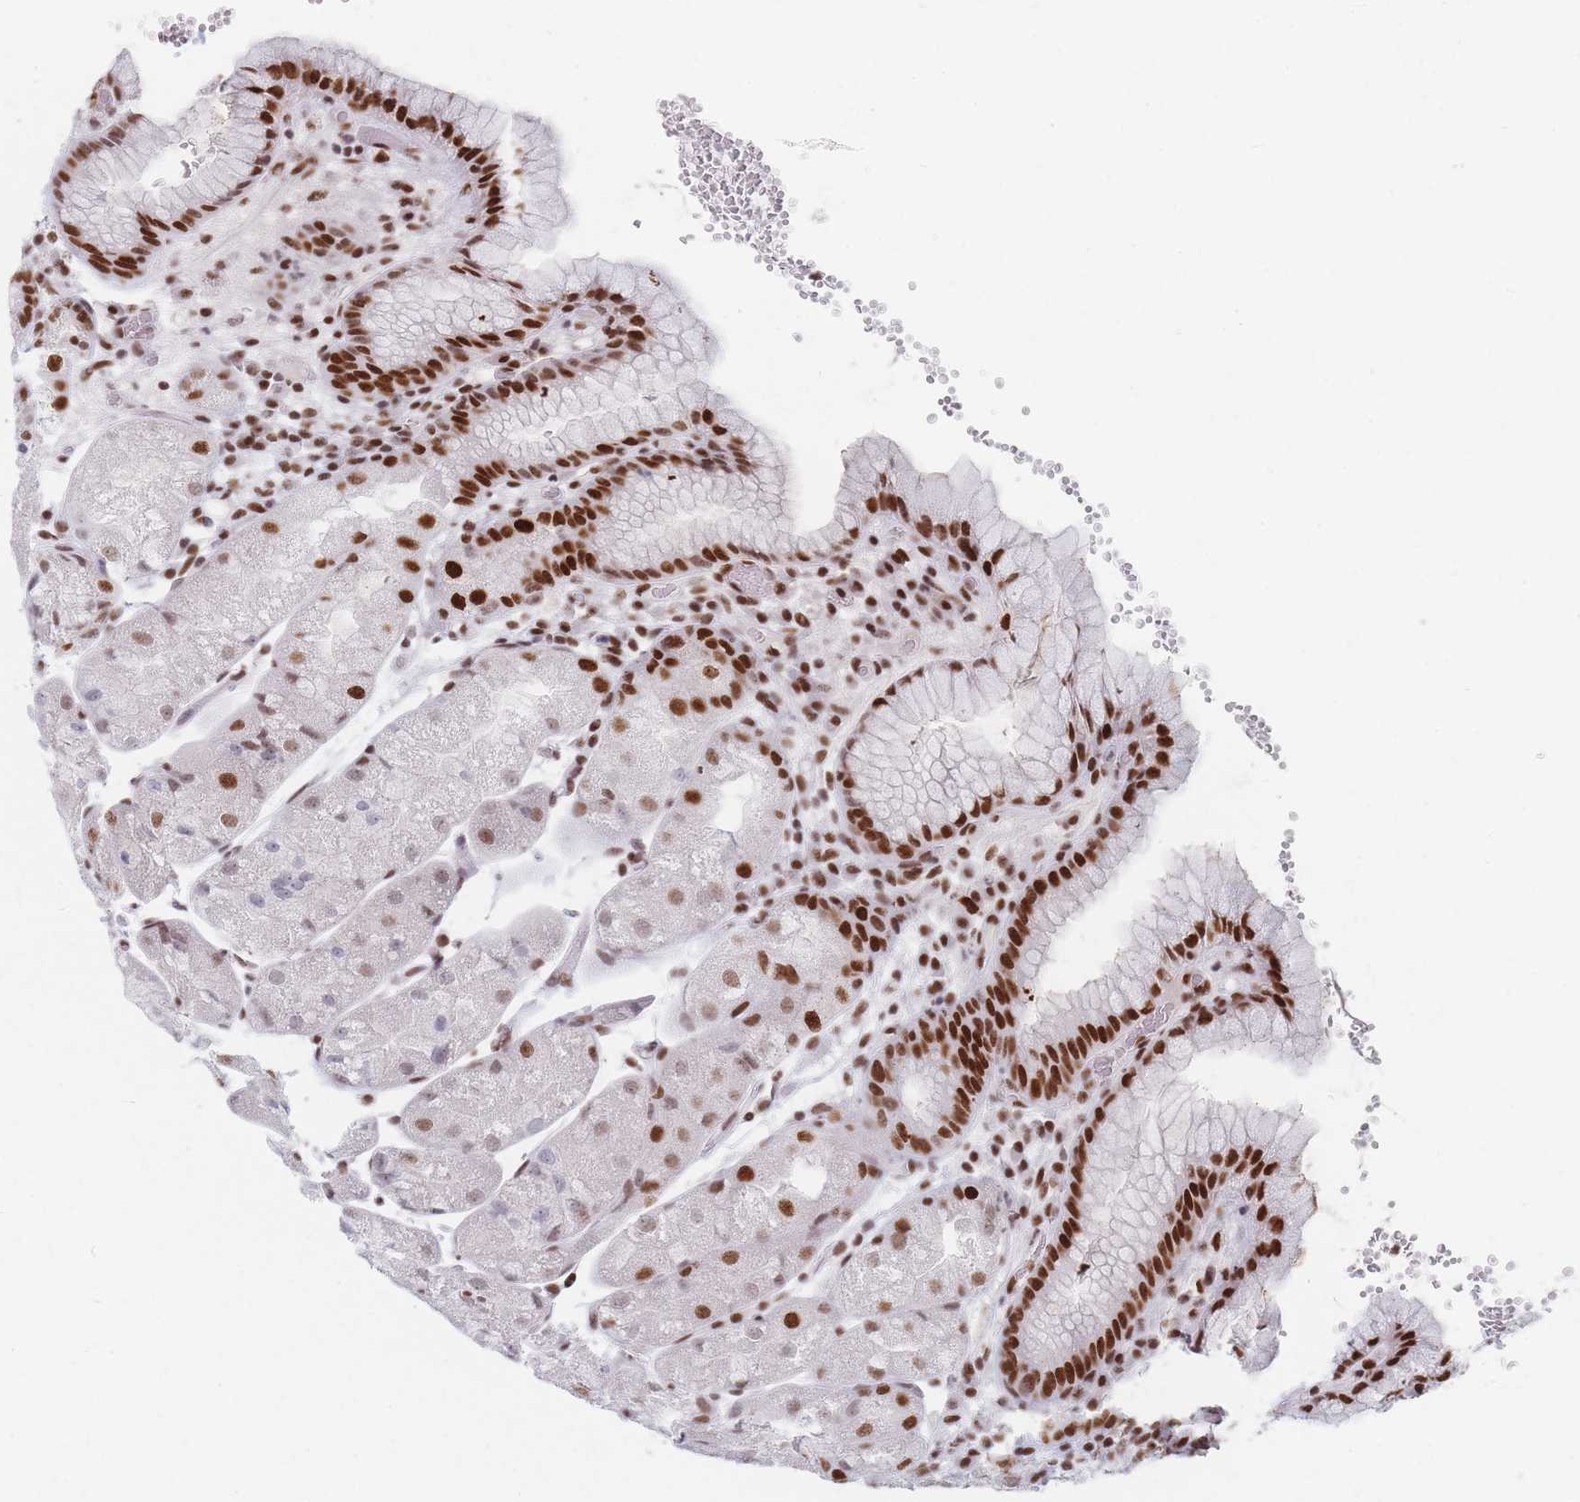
{"staining": {"intensity": "strong", "quantity": "25%-75%", "location": "nuclear"}, "tissue": "stomach", "cell_type": "Glandular cells", "image_type": "normal", "snomed": [{"axis": "morphology", "description": "Normal tissue, NOS"}, {"axis": "topography", "description": "Stomach, upper"}], "caption": "Protein analysis of normal stomach shows strong nuclear positivity in approximately 25%-75% of glandular cells.", "gene": "SAFB2", "patient": {"sex": "male", "age": 52}}